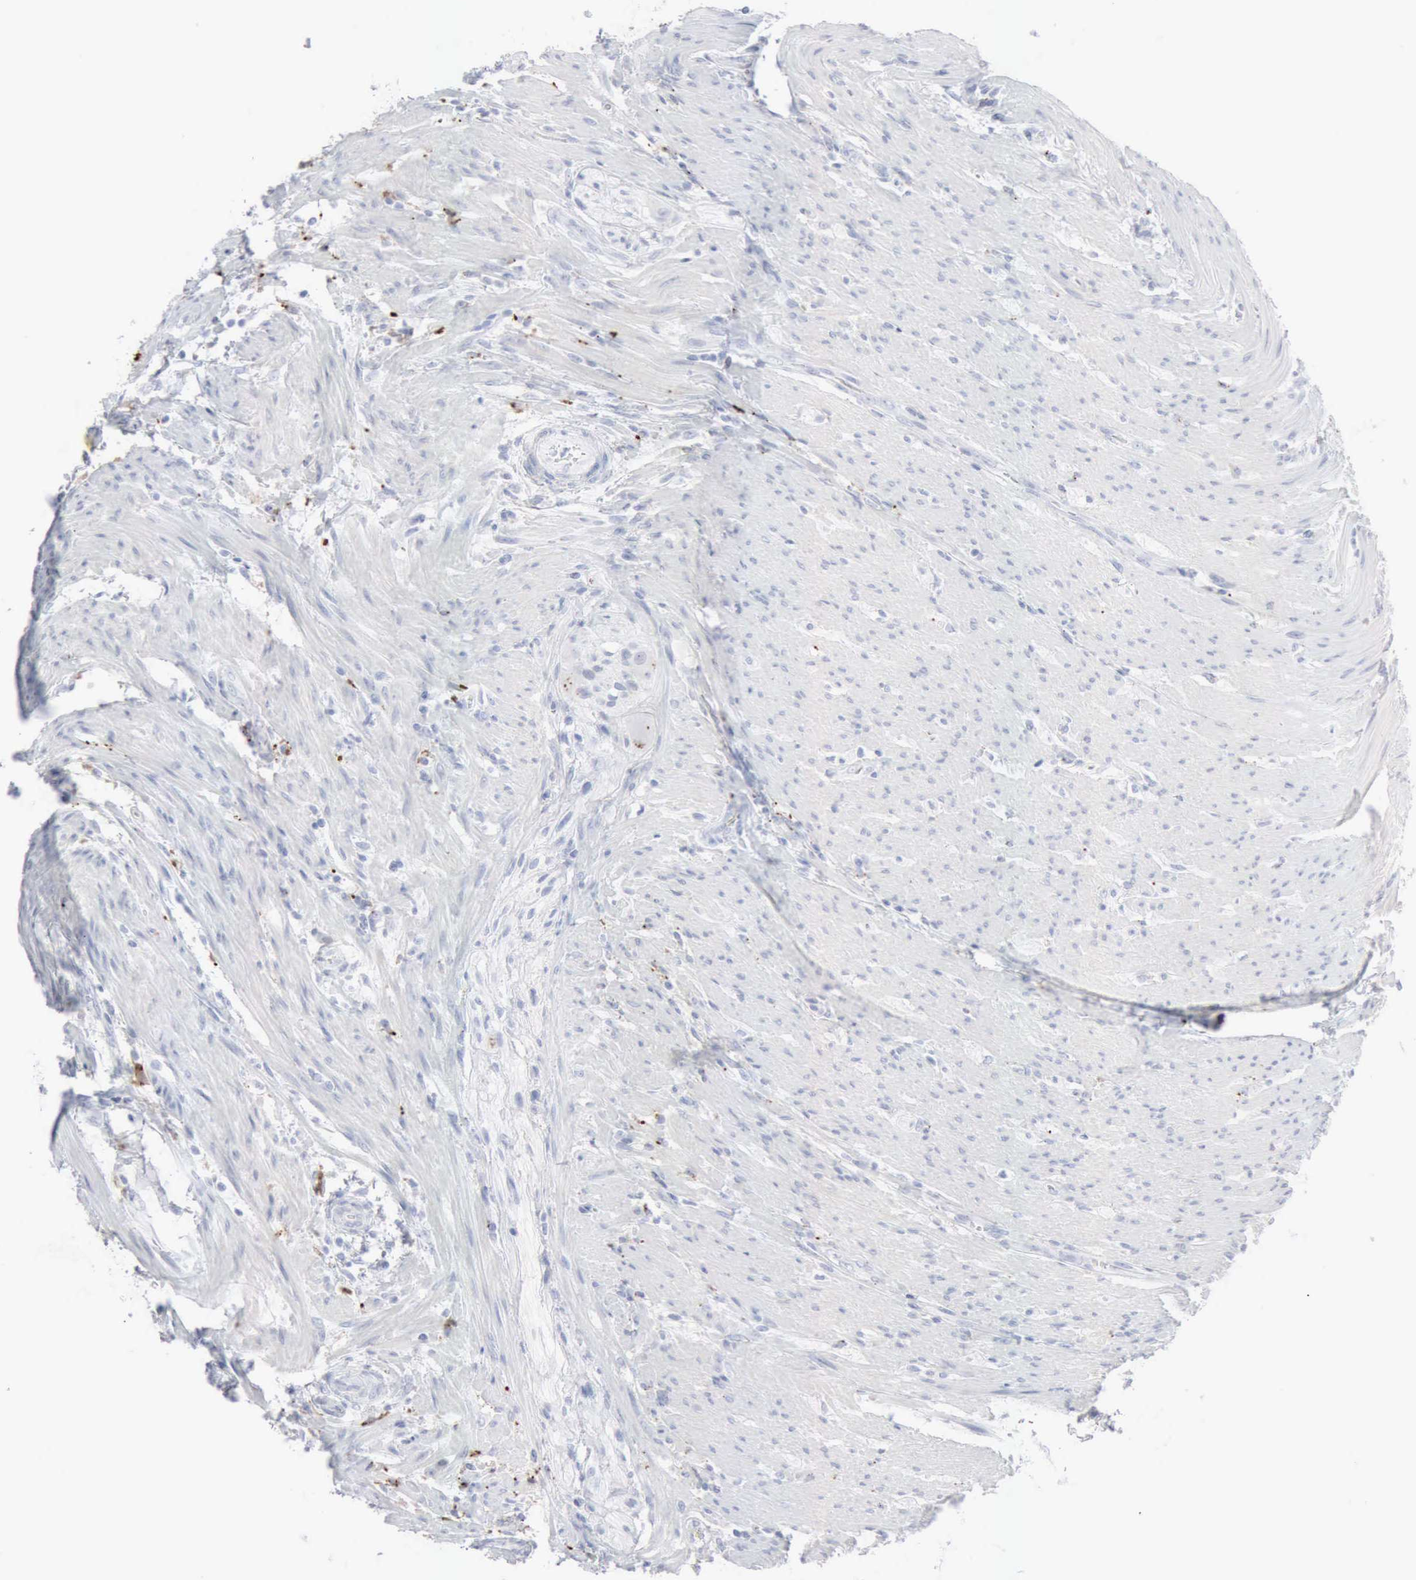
{"staining": {"intensity": "negative", "quantity": "none", "location": "none"}, "tissue": "colorectal cancer", "cell_type": "Tumor cells", "image_type": "cancer", "snomed": [{"axis": "morphology", "description": "Adenocarcinoma, NOS"}, {"axis": "topography", "description": "Colon"}], "caption": "Immunohistochemistry (IHC) image of colorectal cancer (adenocarcinoma) stained for a protein (brown), which displays no positivity in tumor cells.", "gene": "GLA", "patient": {"sex": "female", "age": 46}}